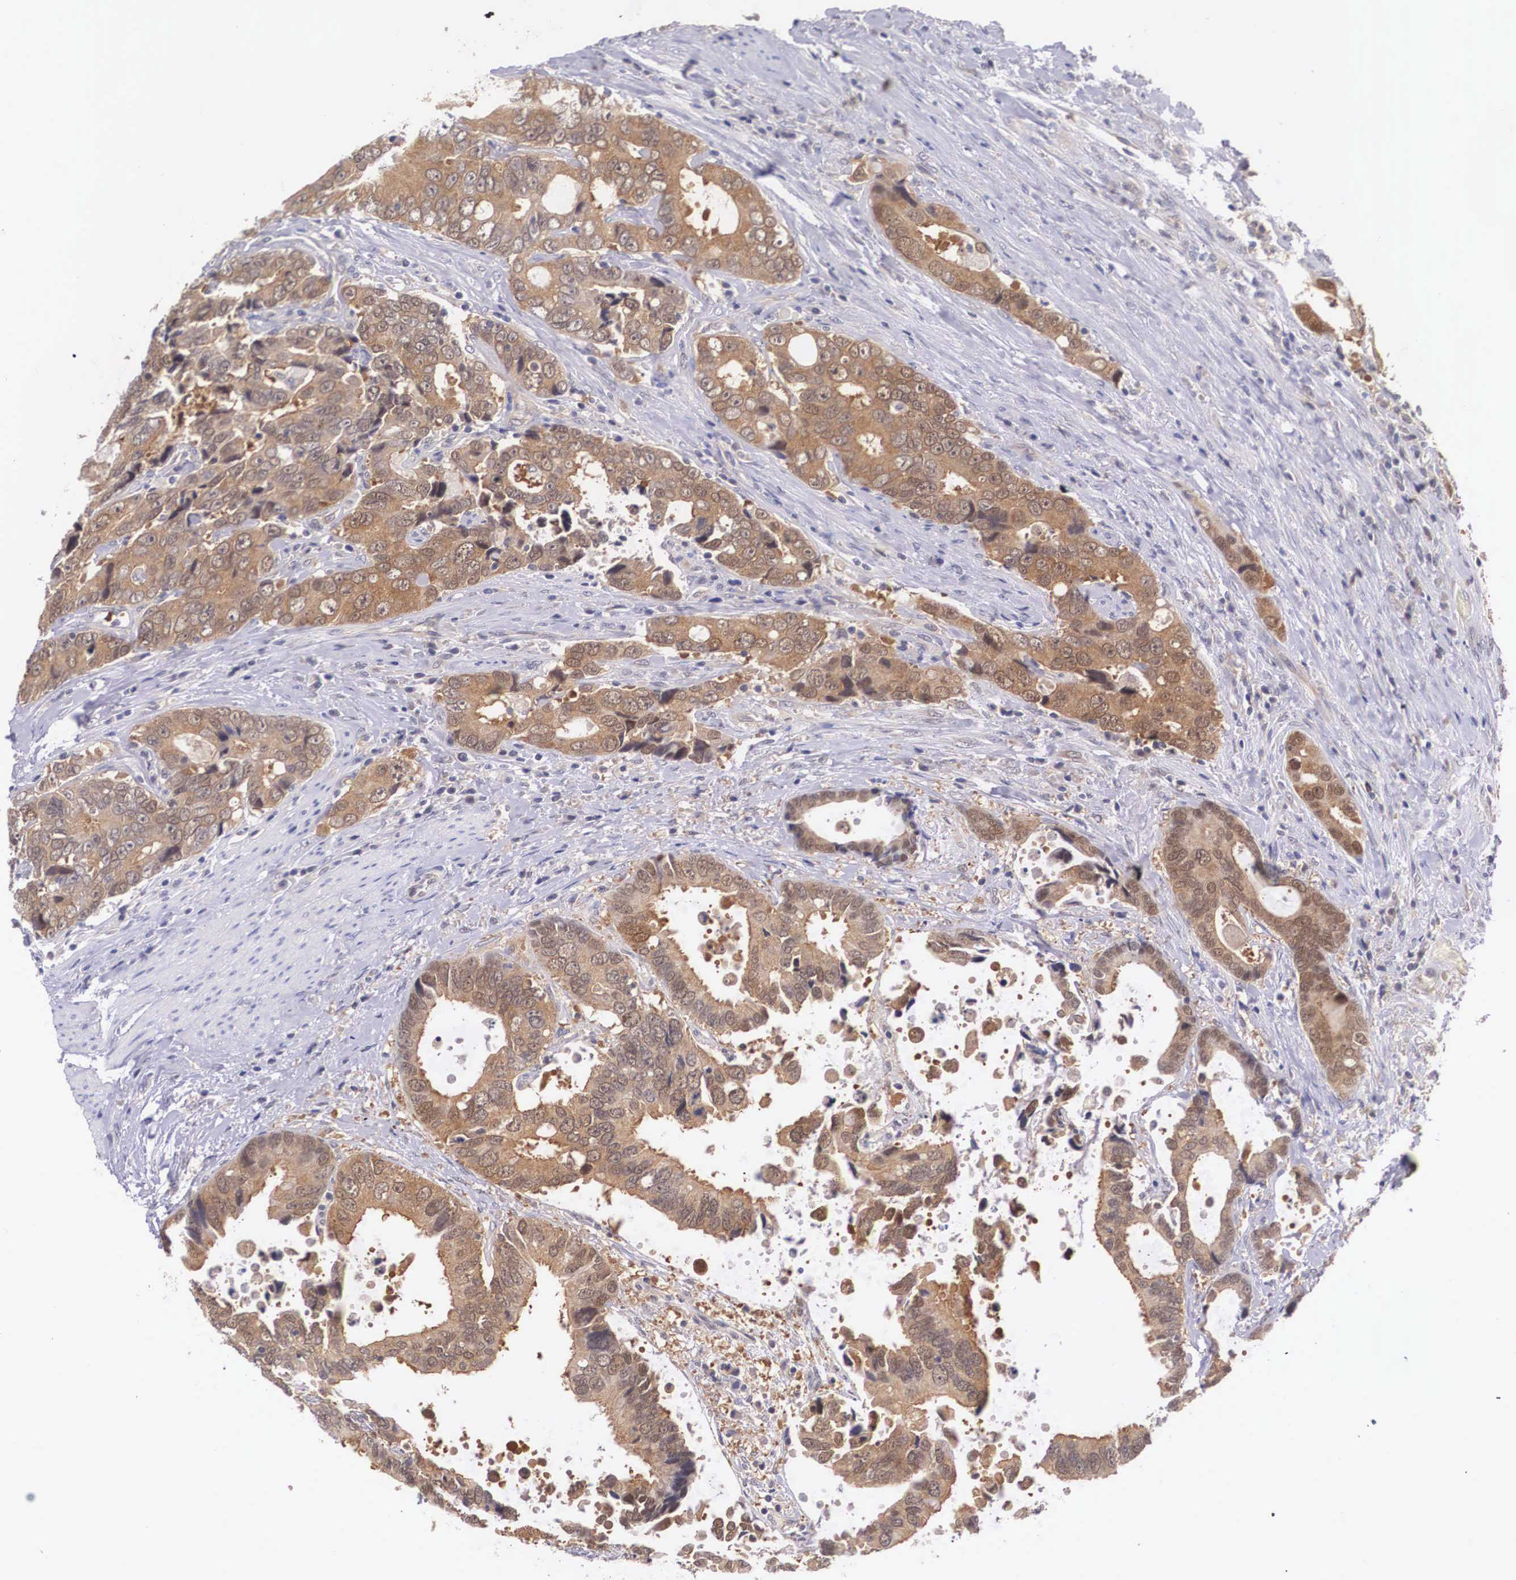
{"staining": {"intensity": "moderate", "quantity": ">75%", "location": "cytoplasmic/membranous"}, "tissue": "colorectal cancer", "cell_type": "Tumor cells", "image_type": "cancer", "snomed": [{"axis": "morphology", "description": "Adenocarcinoma, NOS"}, {"axis": "topography", "description": "Rectum"}], "caption": "Human colorectal adenocarcinoma stained with a brown dye shows moderate cytoplasmic/membranous positive positivity in approximately >75% of tumor cells.", "gene": "IGBP1", "patient": {"sex": "female", "age": 67}}